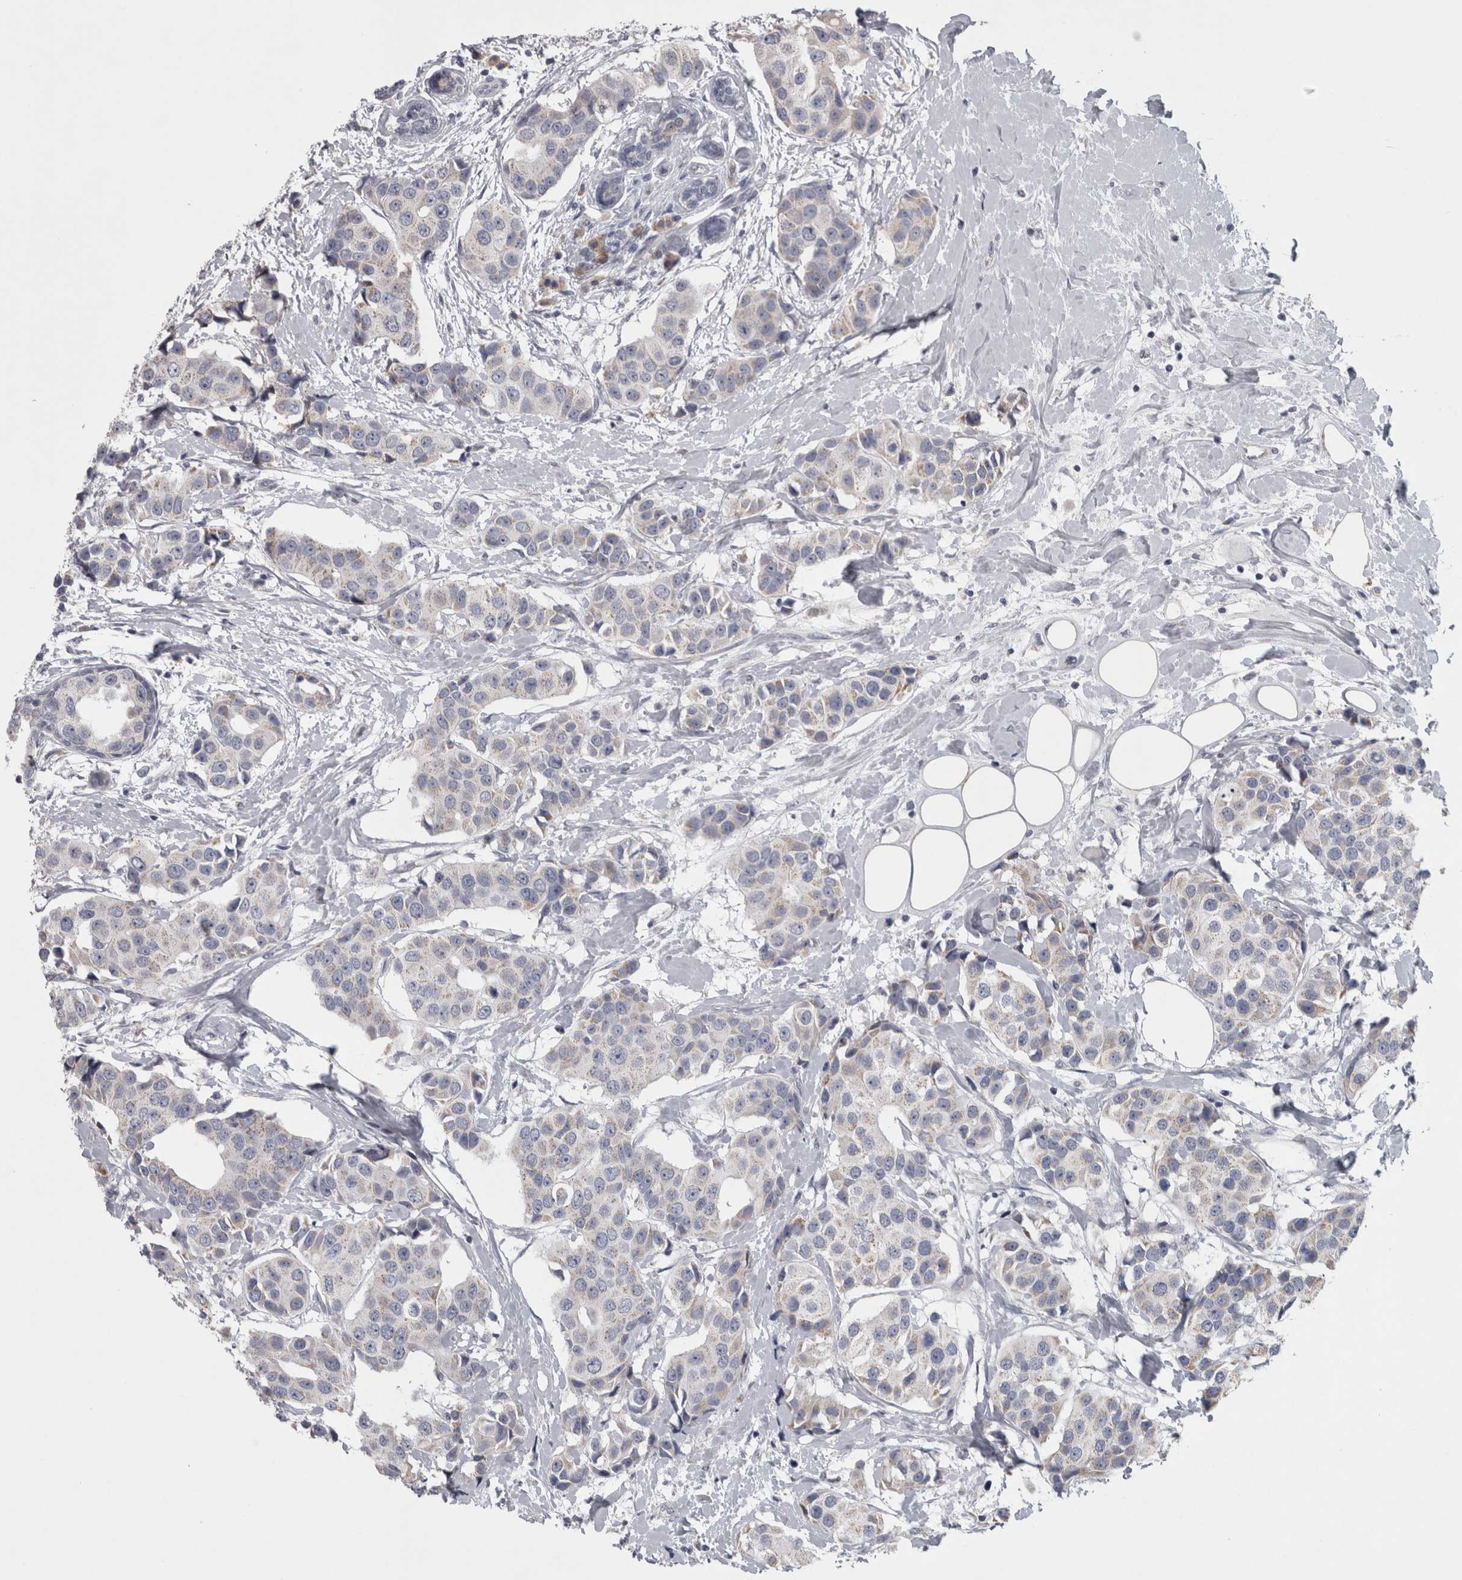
{"staining": {"intensity": "negative", "quantity": "none", "location": "none"}, "tissue": "breast cancer", "cell_type": "Tumor cells", "image_type": "cancer", "snomed": [{"axis": "morphology", "description": "Normal tissue, NOS"}, {"axis": "morphology", "description": "Duct carcinoma"}, {"axis": "topography", "description": "Breast"}], "caption": "This is an immunohistochemistry micrograph of breast cancer (invasive ductal carcinoma). There is no positivity in tumor cells.", "gene": "DBT", "patient": {"sex": "female", "age": 39}}